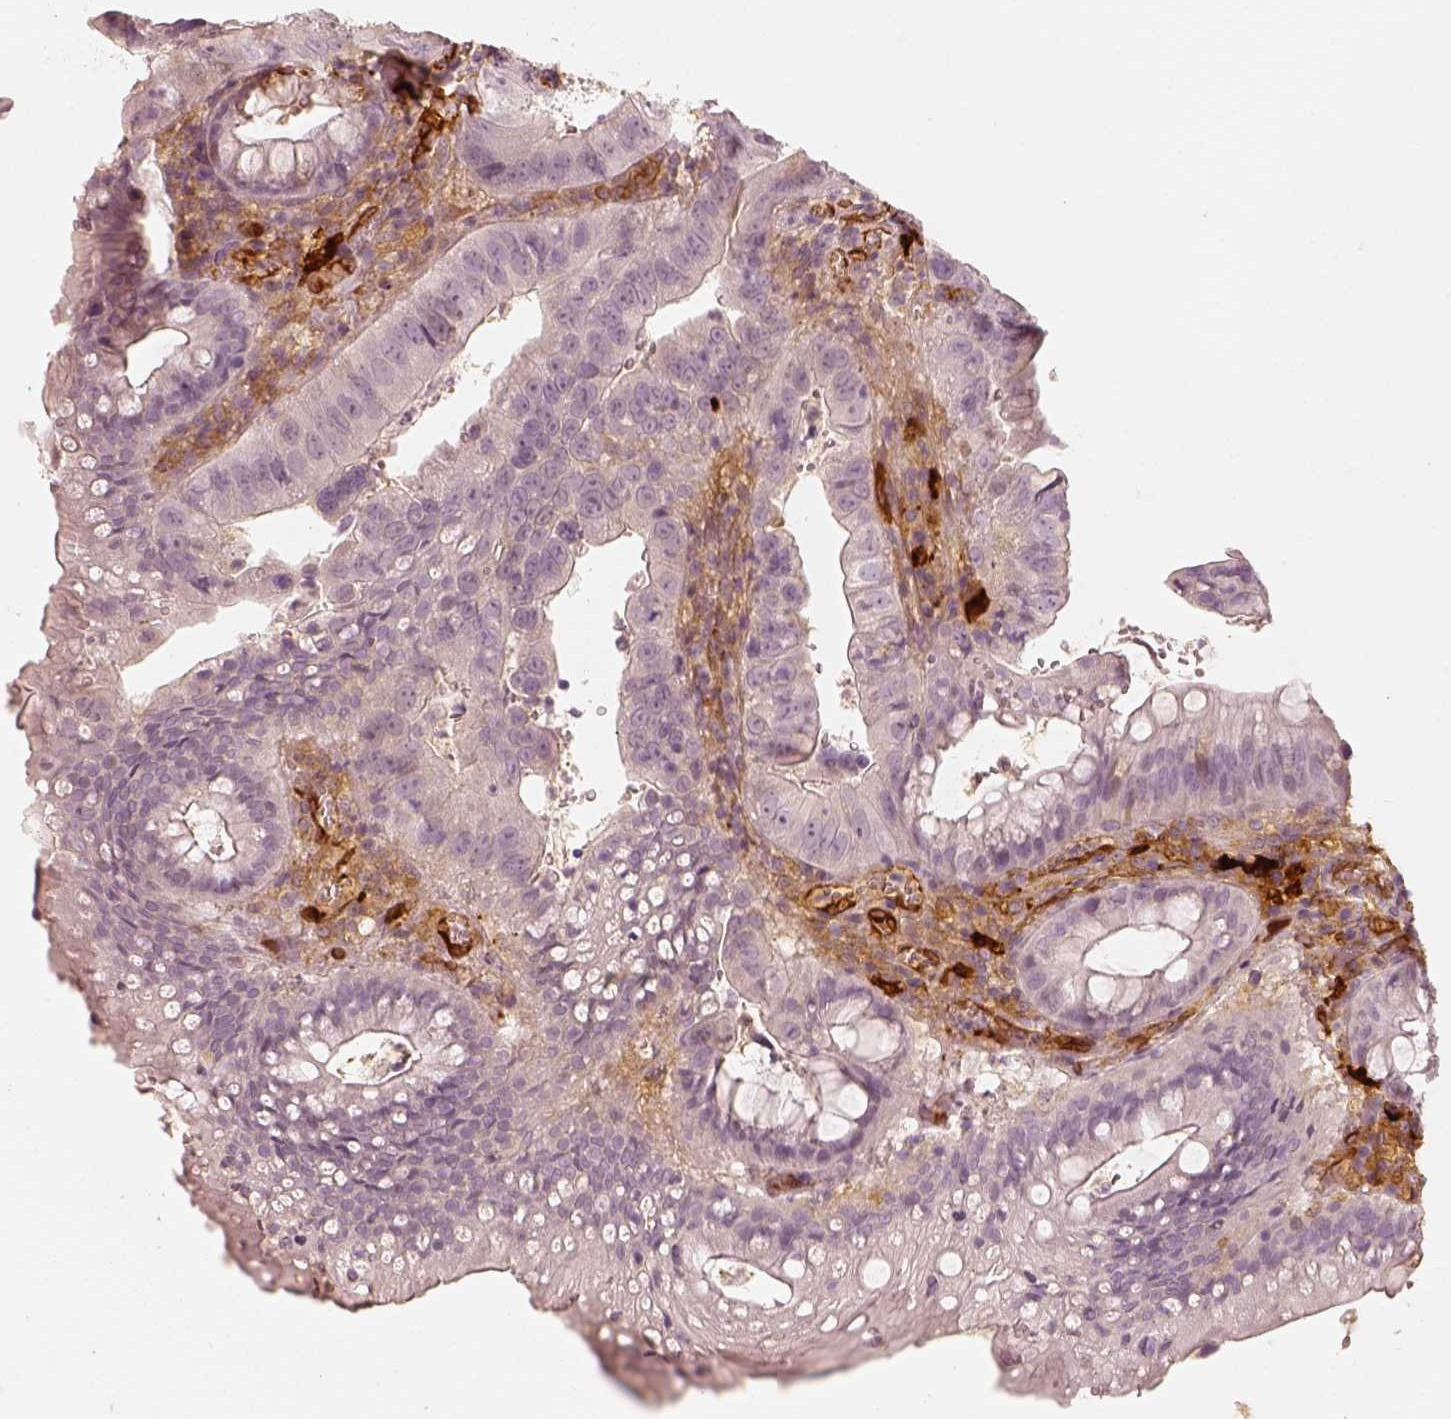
{"staining": {"intensity": "negative", "quantity": "none", "location": "none"}, "tissue": "colorectal cancer", "cell_type": "Tumor cells", "image_type": "cancer", "snomed": [{"axis": "morphology", "description": "Adenocarcinoma, NOS"}, {"axis": "topography", "description": "Colon"}], "caption": "Colorectal adenocarcinoma was stained to show a protein in brown. There is no significant staining in tumor cells.", "gene": "FSCN1", "patient": {"sex": "male", "age": 67}}